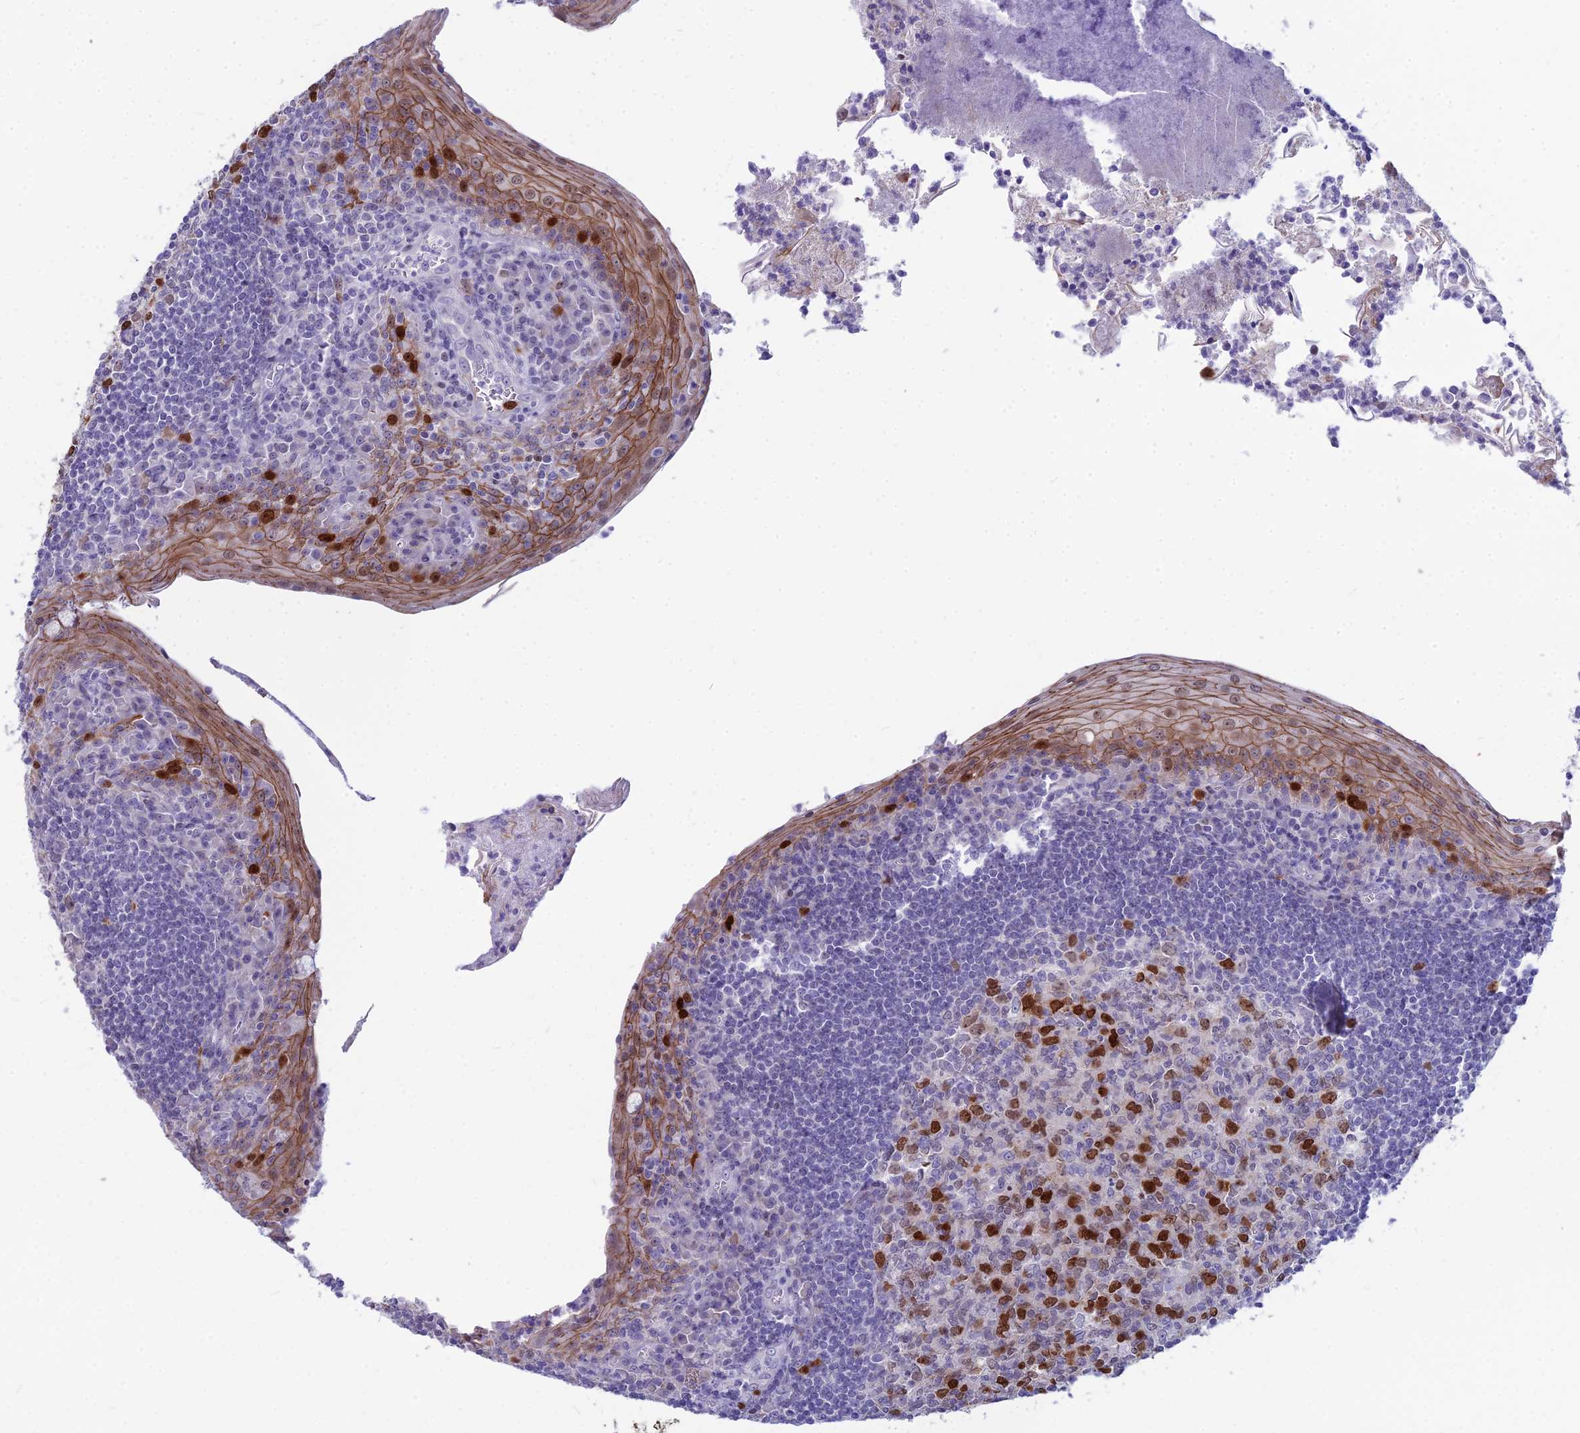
{"staining": {"intensity": "strong", "quantity": "25%-75%", "location": "nuclear"}, "tissue": "tonsil", "cell_type": "Germinal center cells", "image_type": "normal", "snomed": [{"axis": "morphology", "description": "Normal tissue, NOS"}, {"axis": "topography", "description": "Tonsil"}], "caption": "Germinal center cells display high levels of strong nuclear positivity in approximately 25%-75% of cells in unremarkable human tonsil.", "gene": "ENSG00000285920", "patient": {"sex": "male", "age": 27}}